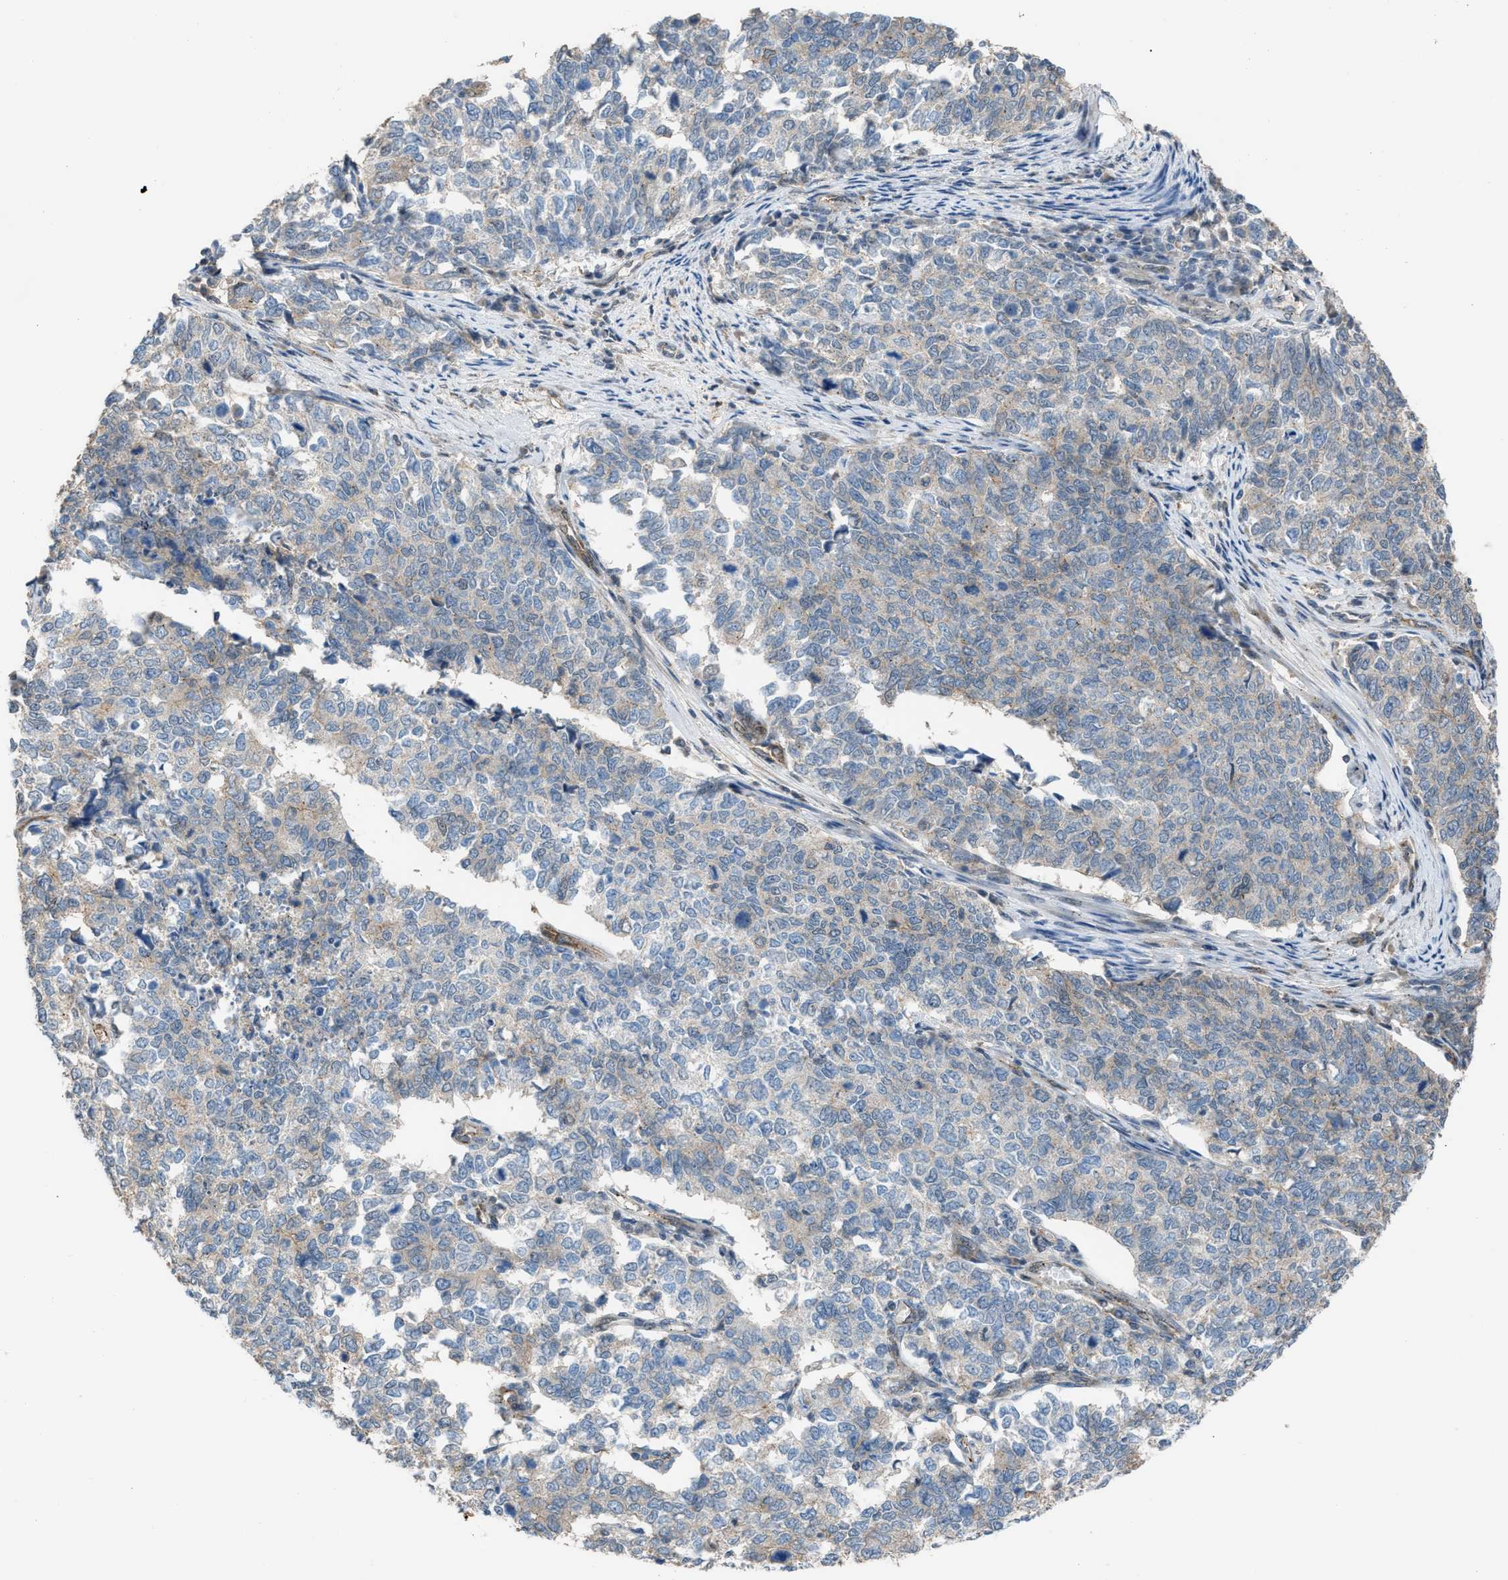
{"staining": {"intensity": "weak", "quantity": "<25%", "location": "cytoplasmic/membranous"}, "tissue": "cervical cancer", "cell_type": "Tumor cells", "image_type": "cancer", "snomed": [{"axis": "morphology", "description": "Squamous cell carcinoma, NOS"}, {"axis": "topography", "description": "Cervix"}], "caption": "A micrograph of cervical cancer stained for a protein demonstrates no brown staining in tumor cells.", "gene": "CRTC1", "patient": {"sex": "female", "age": 63}}